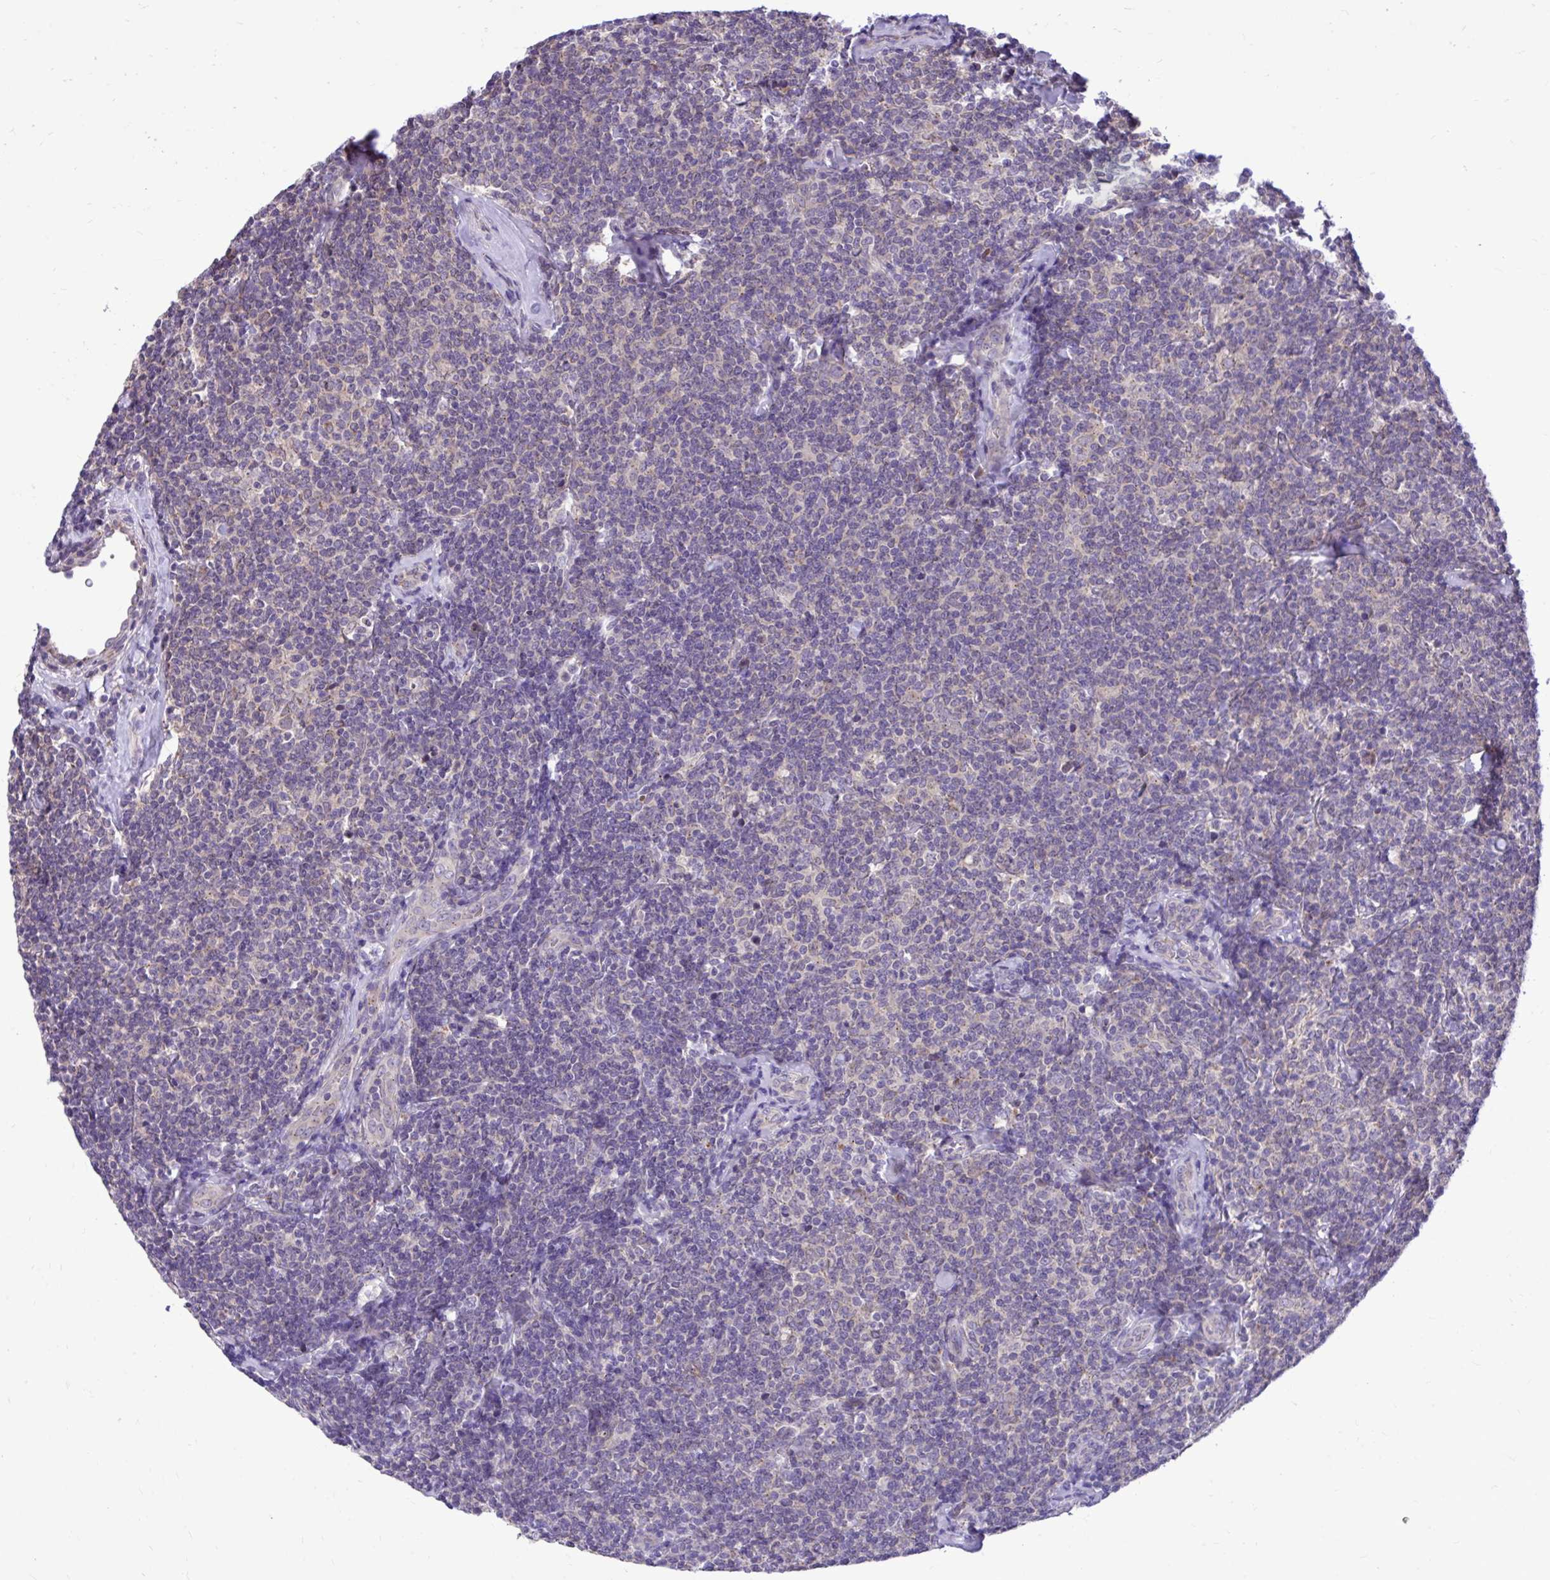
{"staining": {"intensity": "negative", "quantity": "none", "location": "none"}, "tissue": "lymphoma", "cell_type": "Tumor cells", "image_type": "cancer", "snomed": [{"axis": "morphology", "description": "Malignant lymphoma, non-Hodgkin's type, Low grade"}, {"axis": "topography", "description": "Lymph node"}], "caption": "An immunohistochemistry (IHC) histopathology image of lymphoma is shown. There is no staining in tumor cells of lymphoma. (Stains: DAB (3,3'-diaminobenzidine) immunohistochemistry with hematoxylin counter stain, Microscopy: brightfield microscopy at high magnification).", "gene": "CEACAM18", "patient": {"sex": "female", "age": 56}}